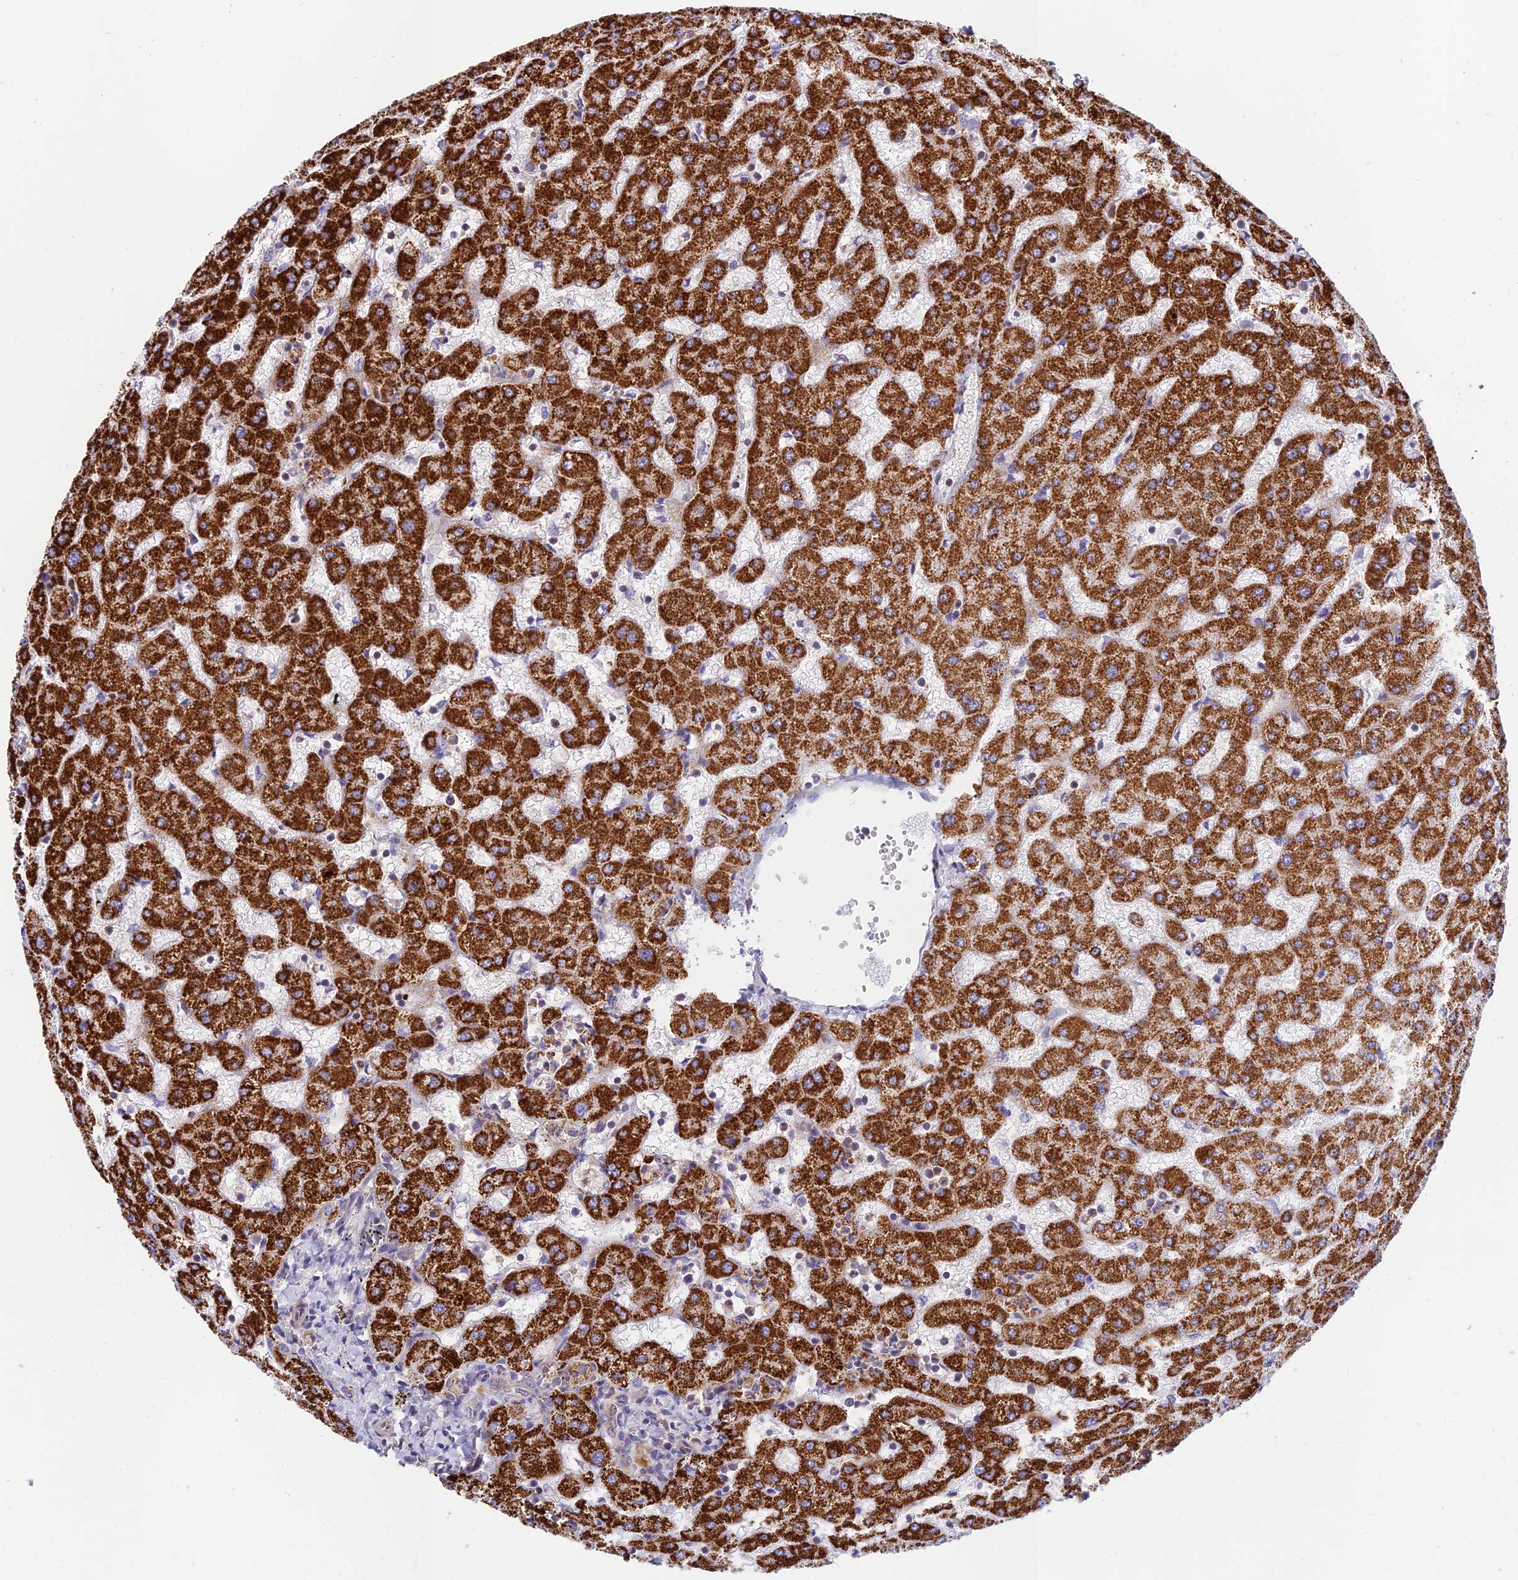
{"staining": {"intensity": "moderate", "quantity": ">75%", "location": "cytoplasmic/membranous"}, "tissue": "liver", "cell_type": "Cholangiocytes", "image_type": "normal", "snomed": [{"axis": "morphology", "description": "Normal tissue, NOS"}, {"axis": "topography", "description": "Liver"}], "caption": "Immunohistochemical staining of unremarkable human liver exhibits >75% levels of moderate cytoplasmic/membranous protein expression in approximately >75% of cholangiocytes.", "gene": "PPP1R12C", "patient": {"sex": "female", "age": 63}}